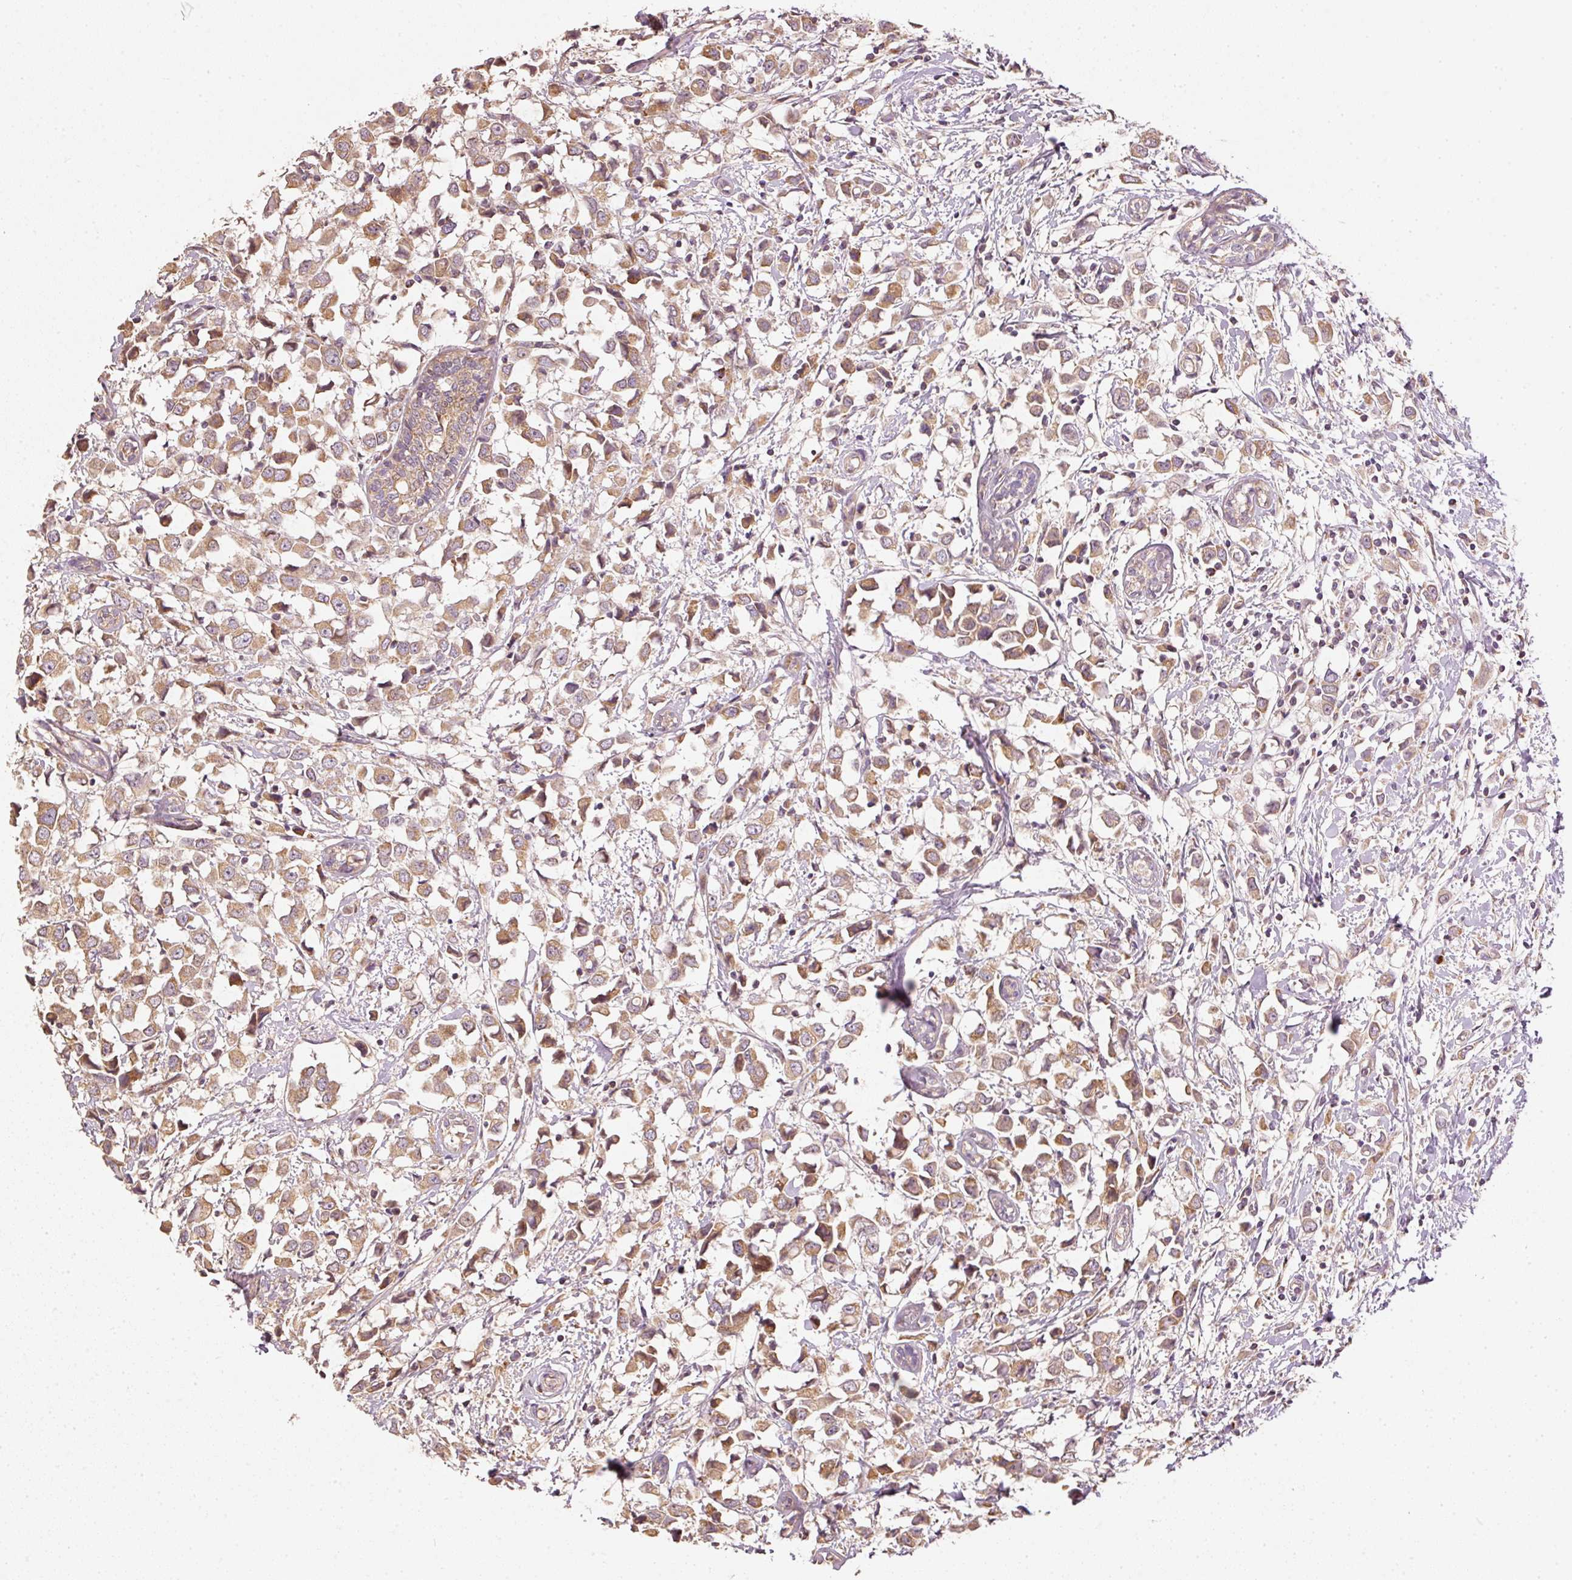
{"staining": {"intensity": "moderate", "quantity": ">75%", "location": "cytoplasmic/membranous"}, "tissue": "breast cancer", "cell_type": "Tumor cells", "image_type": "cancer", "snomed": [{"axis": "morphology", "description": "Duct carcinoma"}, {"axis": "topography", "description": "Breast"}], "caption": "Protein expression analysis of invasive ductal carcinoma (breast) displays moderate cytoplasmic/membranous staining in approximately >75% of tumor cells.", "gene": "MTHFD1L", "patient": {"sex": "female", "age": 61}}